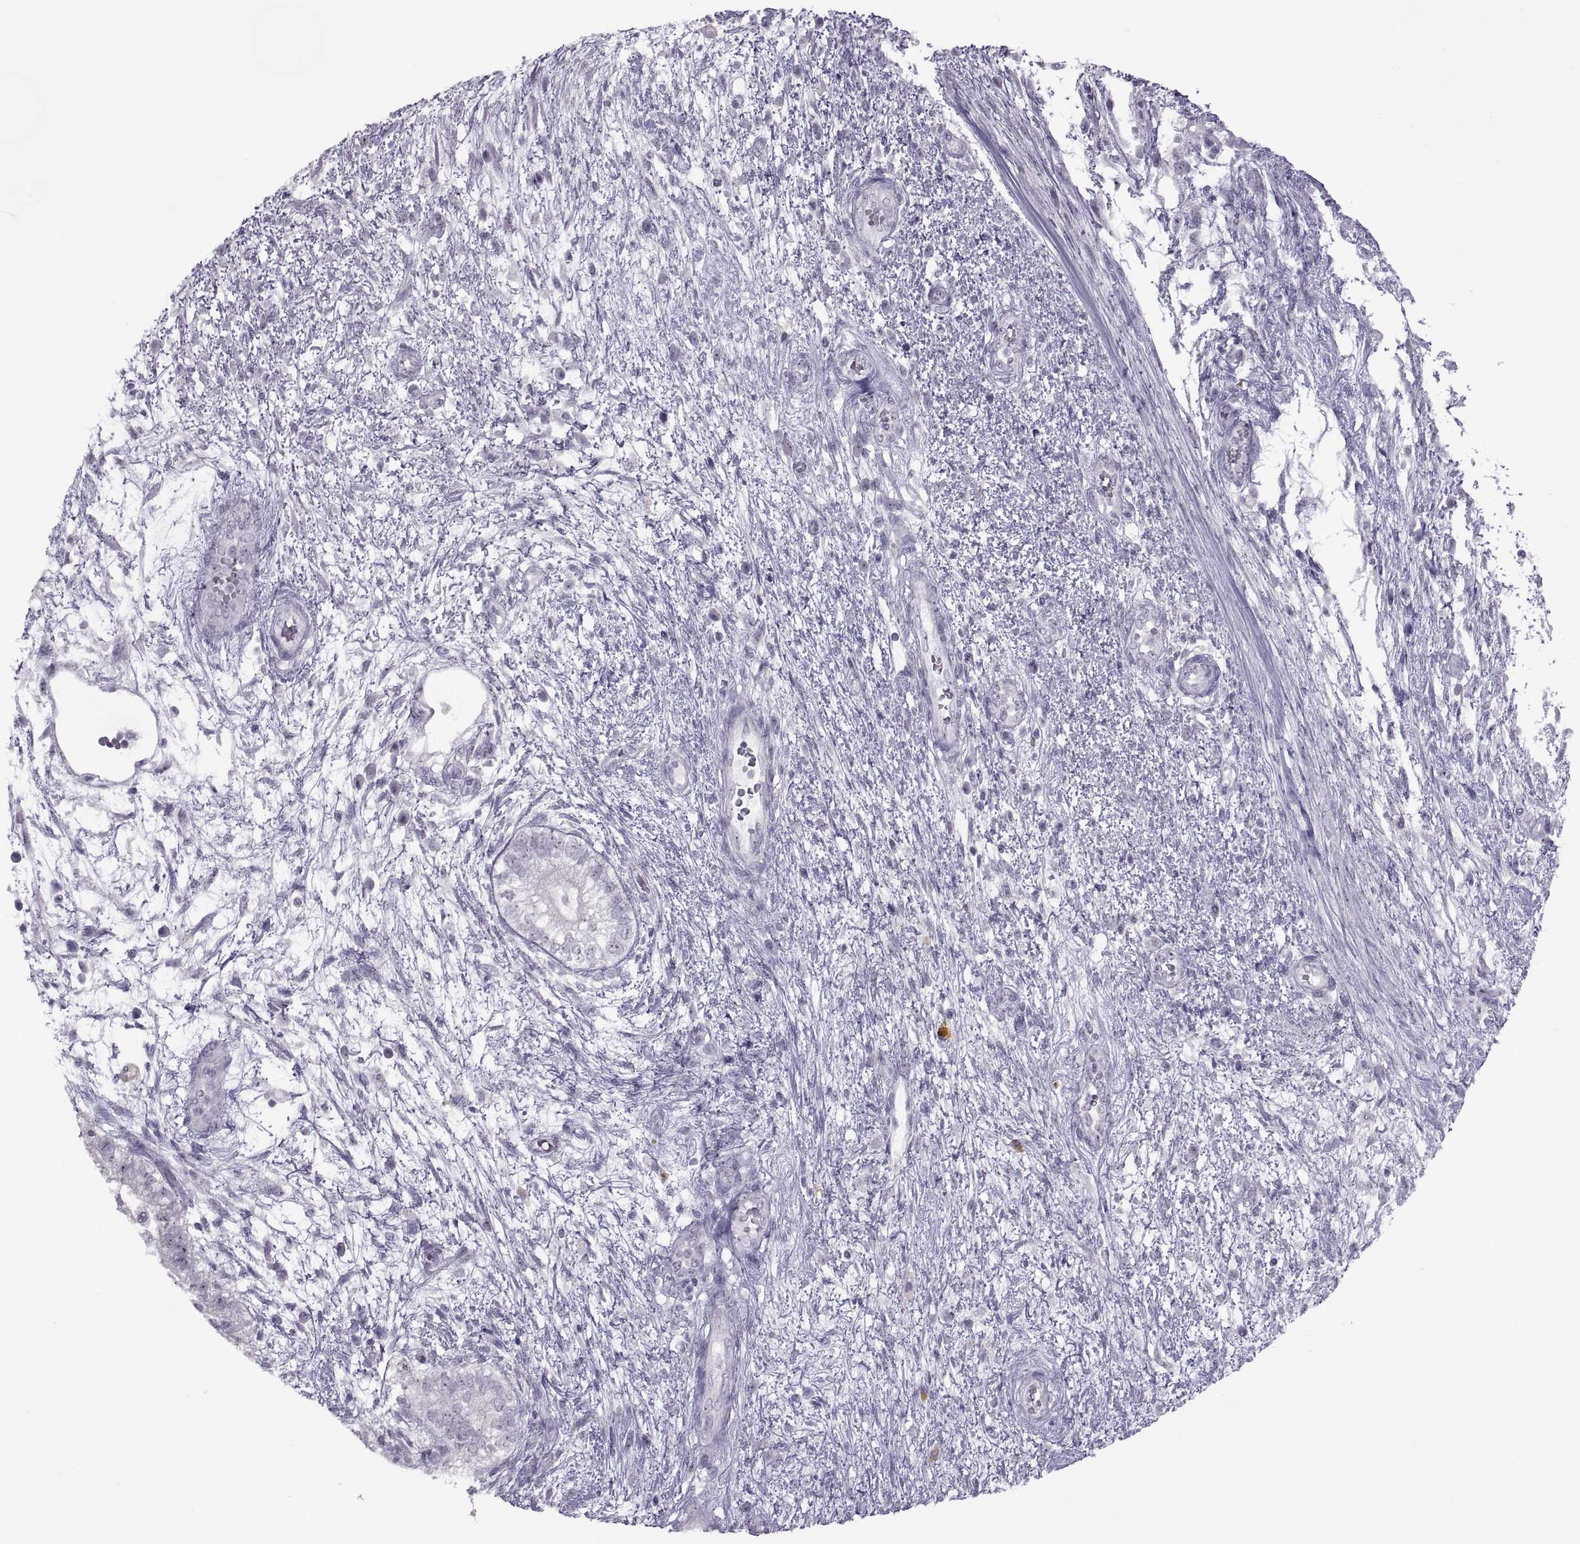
{"staining": {"intensity": "negative", "quantity": "none", "location": "none"}, "tissue": "testis cancer", "cell_type": "Tumor cells", "image_type": "cancer", "snomed": [{"axis": "morphology", "description": "Normal tissue, NOS"}, {"axis": "morphology", "description": "Carcinoma, Embryonal, NOS"}, {"axis": "topography", "description": "Testis"}, {"axis": "topography", "description": "Epididymis"}], "caption": "Tumor cells are negative for protein expression in human testis cancer (embryonal carcinoma).", "gene": "ASIC2", "patient": {"sex": "male", "age": 32}}